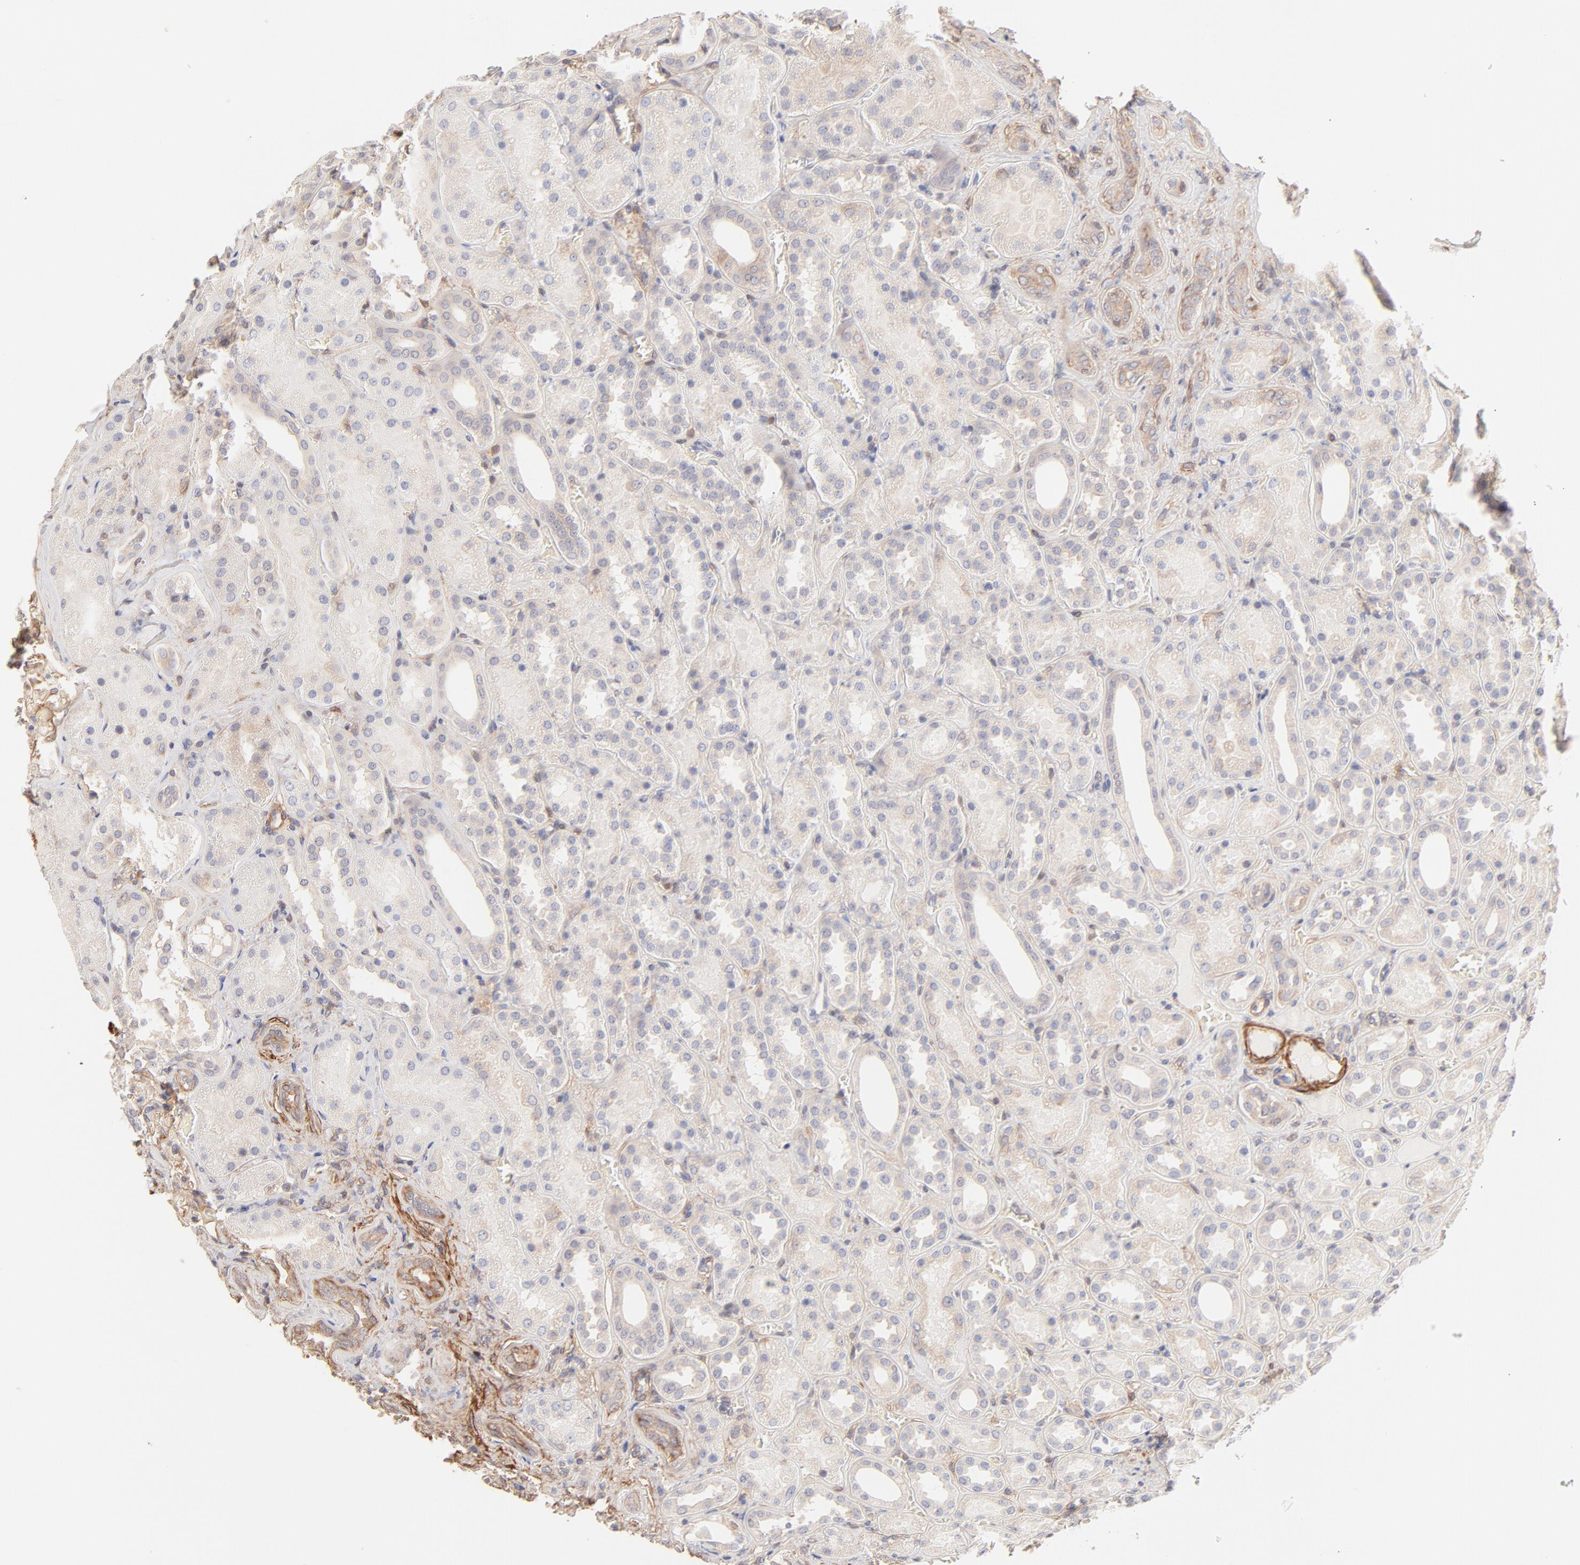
{"staining": {"intensity": "moderate", "quantity": "<25%", "location": "cytoplasmic/membranous"}, "tissue": "kidney", "cell_type": "Cells in glomeruli", "image_type": "normal", "snomed": [{"axis": "morphology", "description": "Normal tissue, NOS"}, {"axis": "topography", "description": "Kidney"}], "caption": "Kidney was stained to show a protein in brown. There is low levels of moderate cytoplasmic/membranous staining in about <25% of cells in glomeruli.", "gene": "LDLRAP1", "patient": {"sex": "male", "age": 28}}